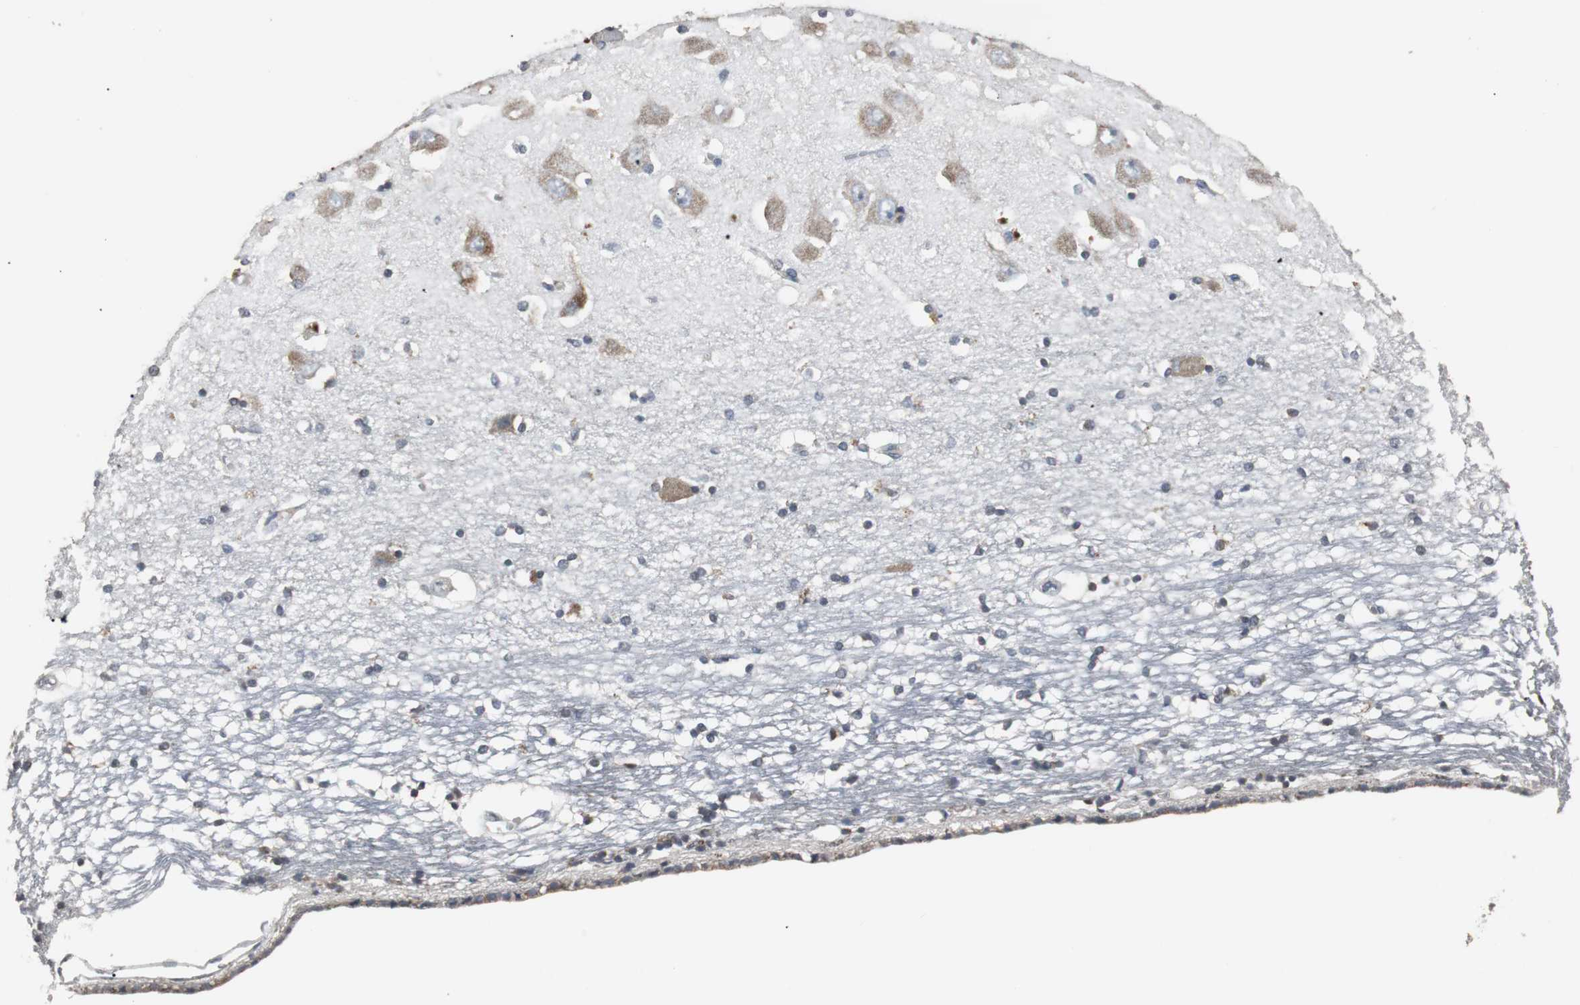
{"staining": {"intensity": "moderate", "quantity": "<25%", "location": "cytoplasmic/membranous"}, "tissue": "hippocampus", "cell_type": "Glial cells", "image_type": "normal", "snomed": [{"axis": "morphology", "description": "Normal tissue, NOS"}, {"axis": "topography", "description": "Hippocampus"}], "caption": "A histopathology image of hippocampus stained for a protein reveals moderate cytoplasmic/membranous brown staining in glial cells.", "gene": "ACAA1", "patient": {"sex": "female", "age": 54}}